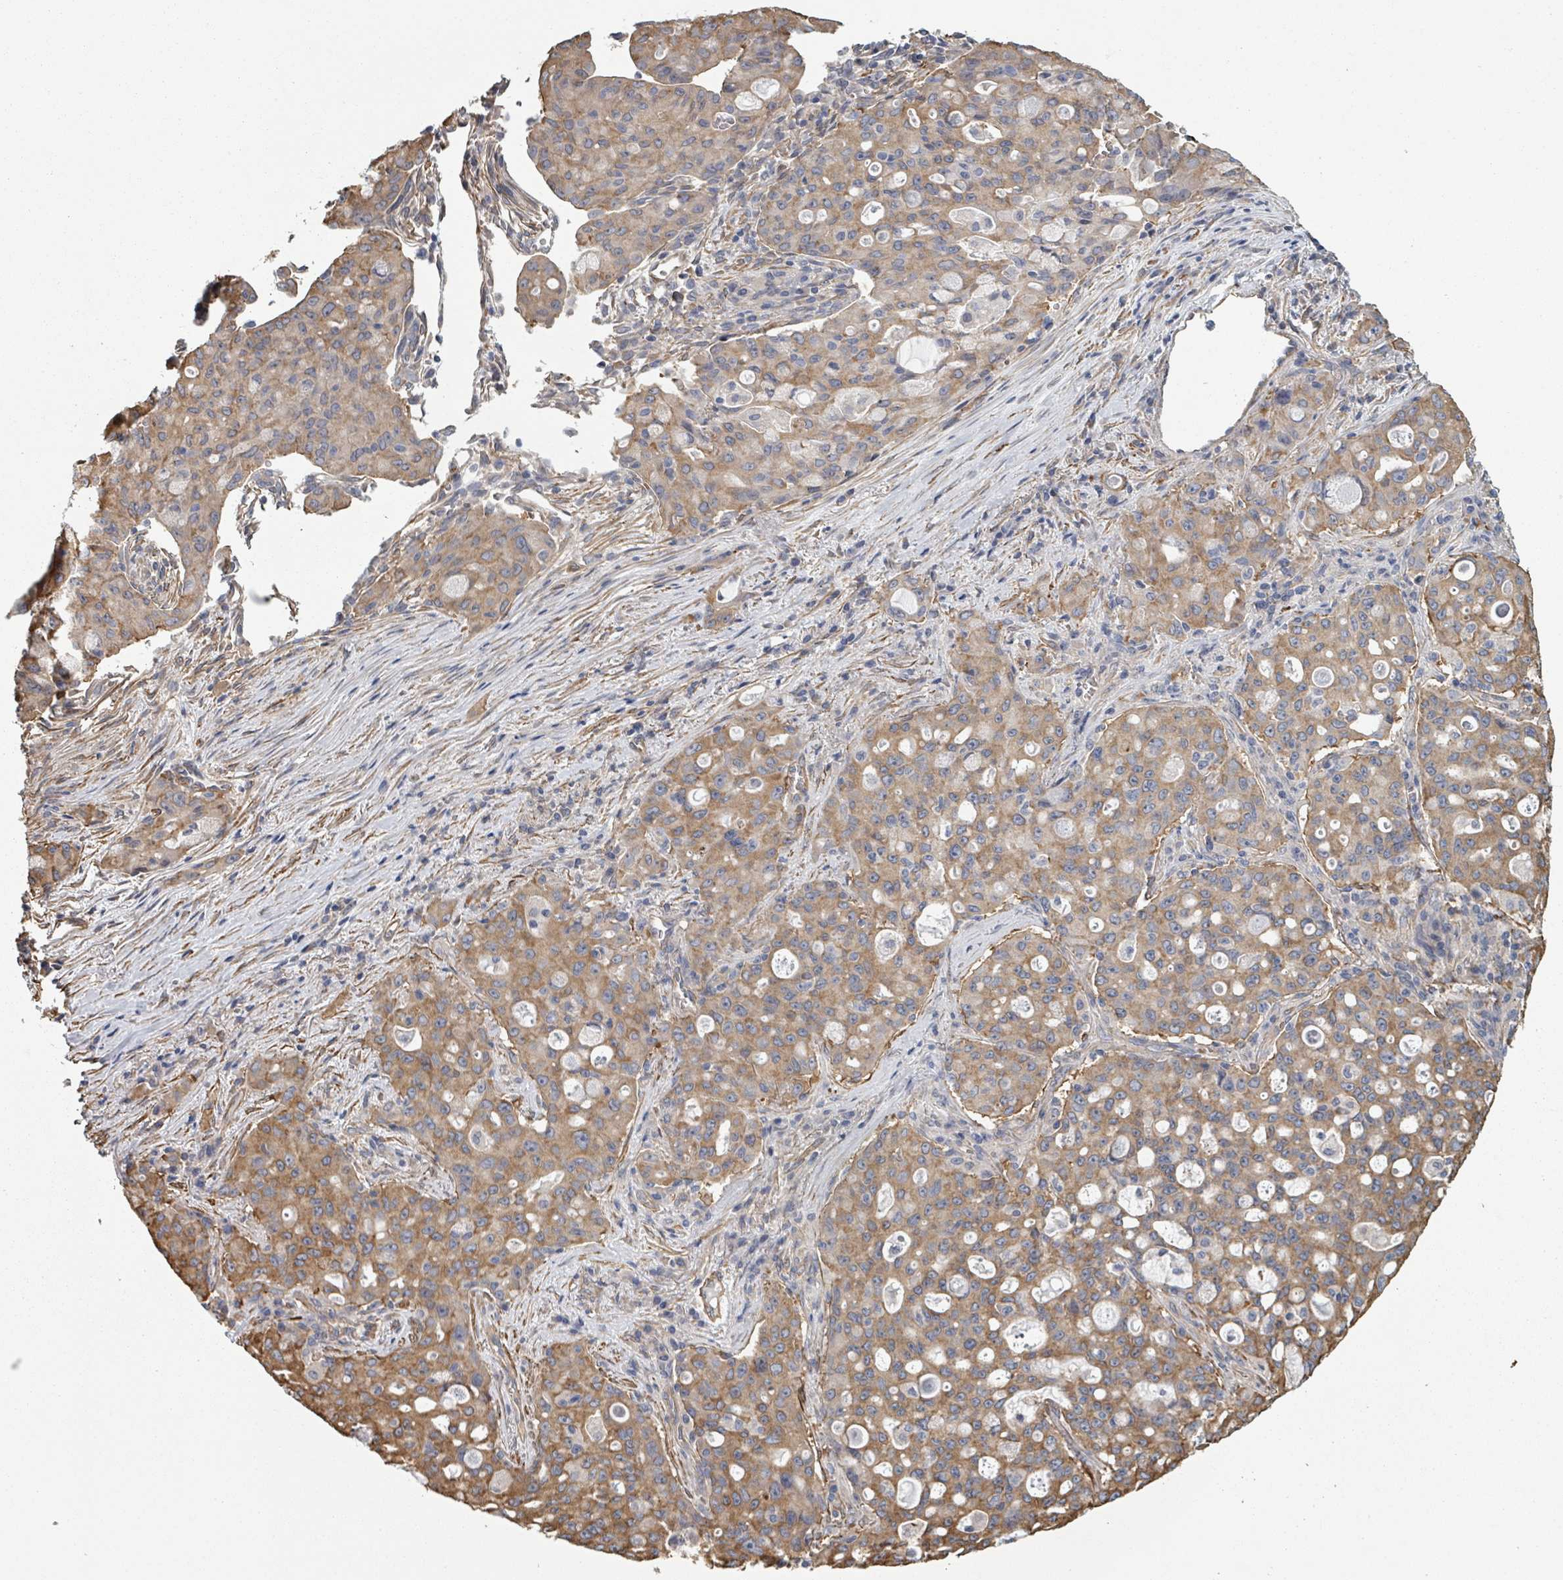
{"staining": {"intensity": "moderate", "quantity": ">75%", "location": "cytoplasmic/membranous"}, "tissue": "lung cancer", "cell_type": "Tumor cells", "image_type": "cancer", "snomed": [{"axis": "morphology", "description": "Adenocarcinoma, NOS"}, {"axis": "topography", "description": "Lung"}], "caption": "Human lung adenocarcinoma stained with a protein marker shows moderate staining in tumor cells.", "gene": "ADCK1", "patient": {"sex": "female", "age": 44}}